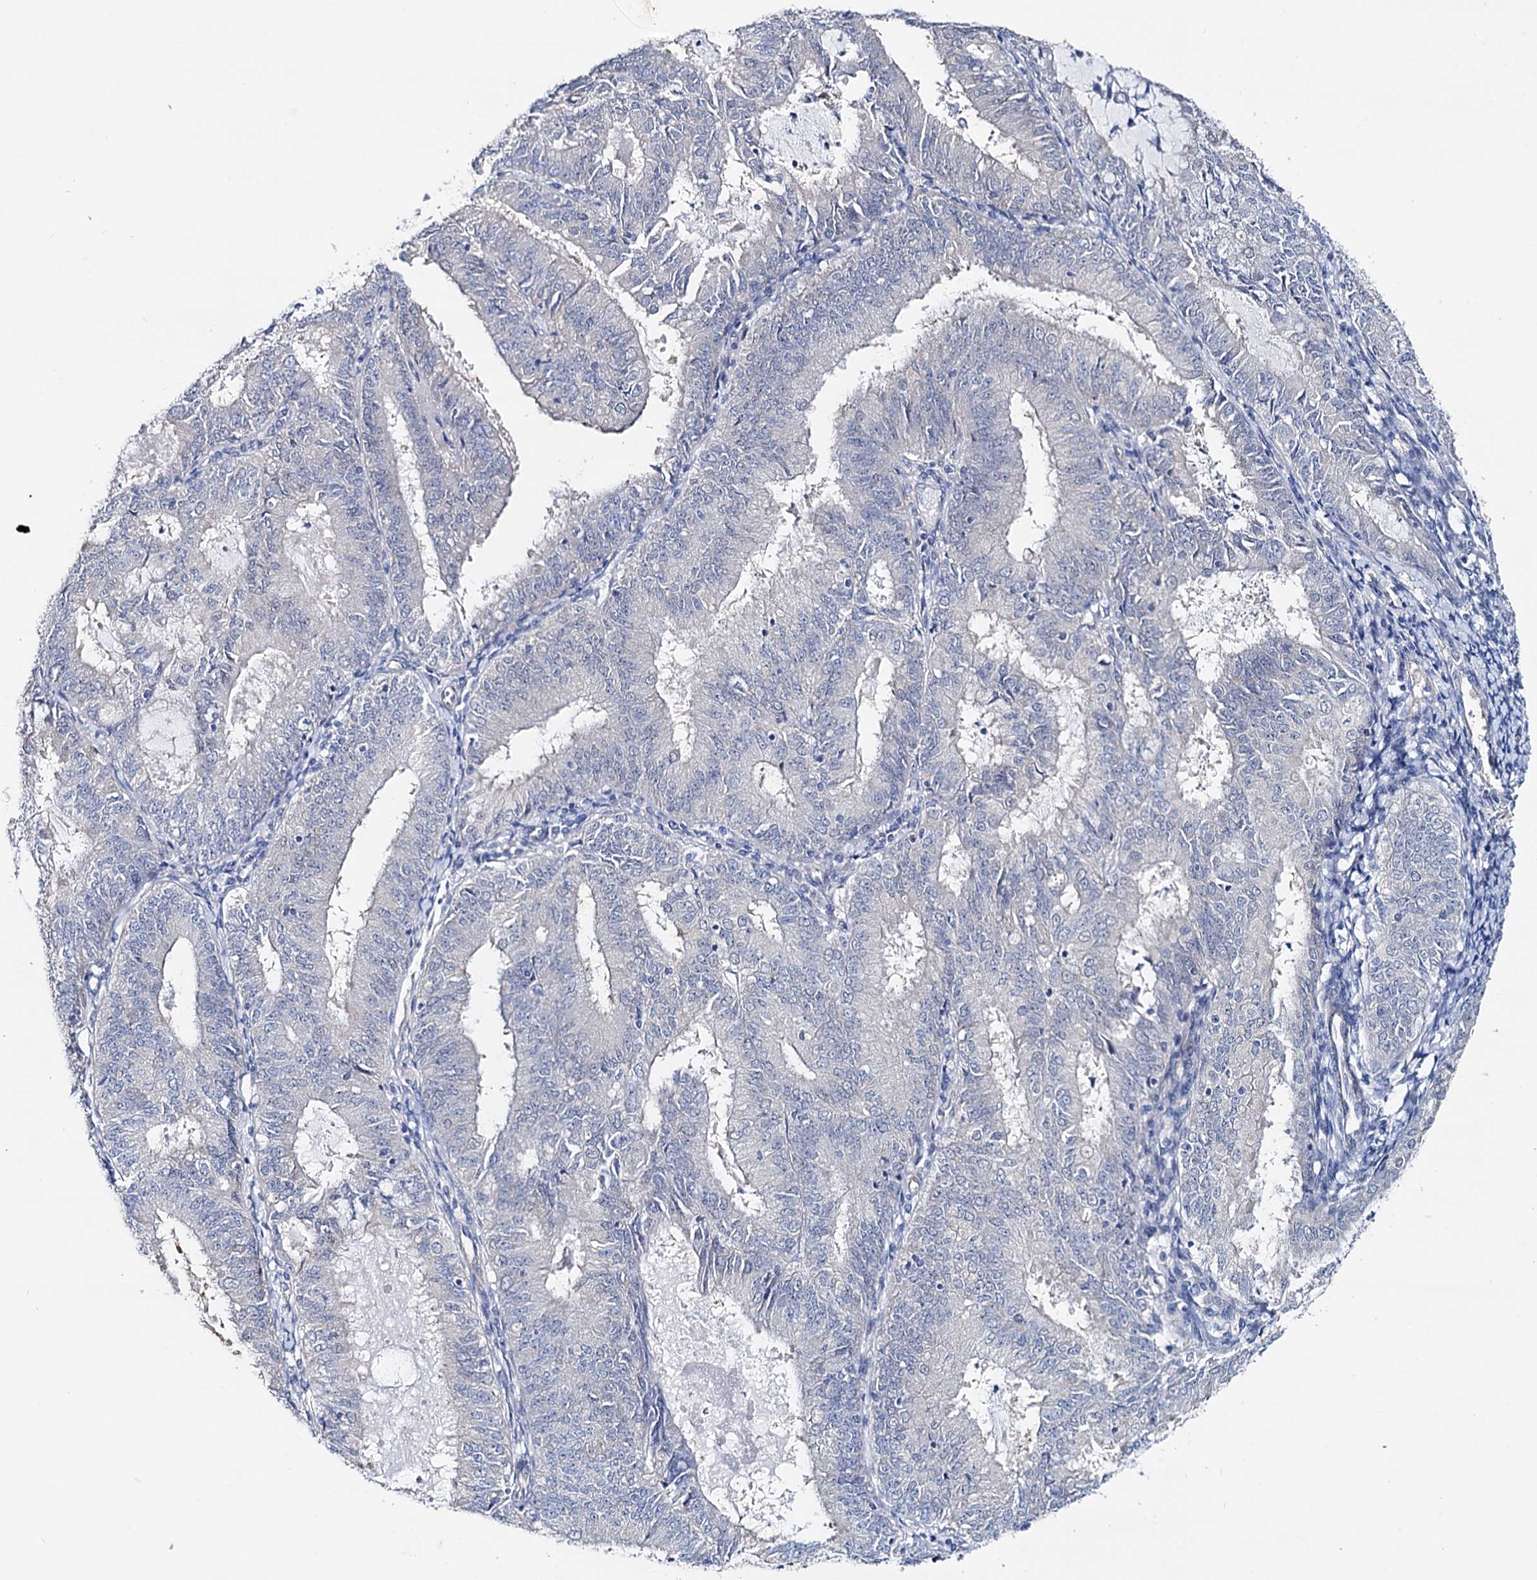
{"staining": {"intensity": "negative", "quantity": "none", "location": "none"}, "tissue": "endometrial cancer", "cell_type": "Tumor cells", "image_type": "cancer", "snomed": [{"axis": "morphology", "description": "Adenocarcinoma, NOS"}, {"axis": "topography", "description": "Endometrium"}], "caption": "Micrograph shows no significant protein expression in tumor cells of endometrial cancer.", "gene": "SHROOM1", "patient": {"sex": "female", "age": 57}}